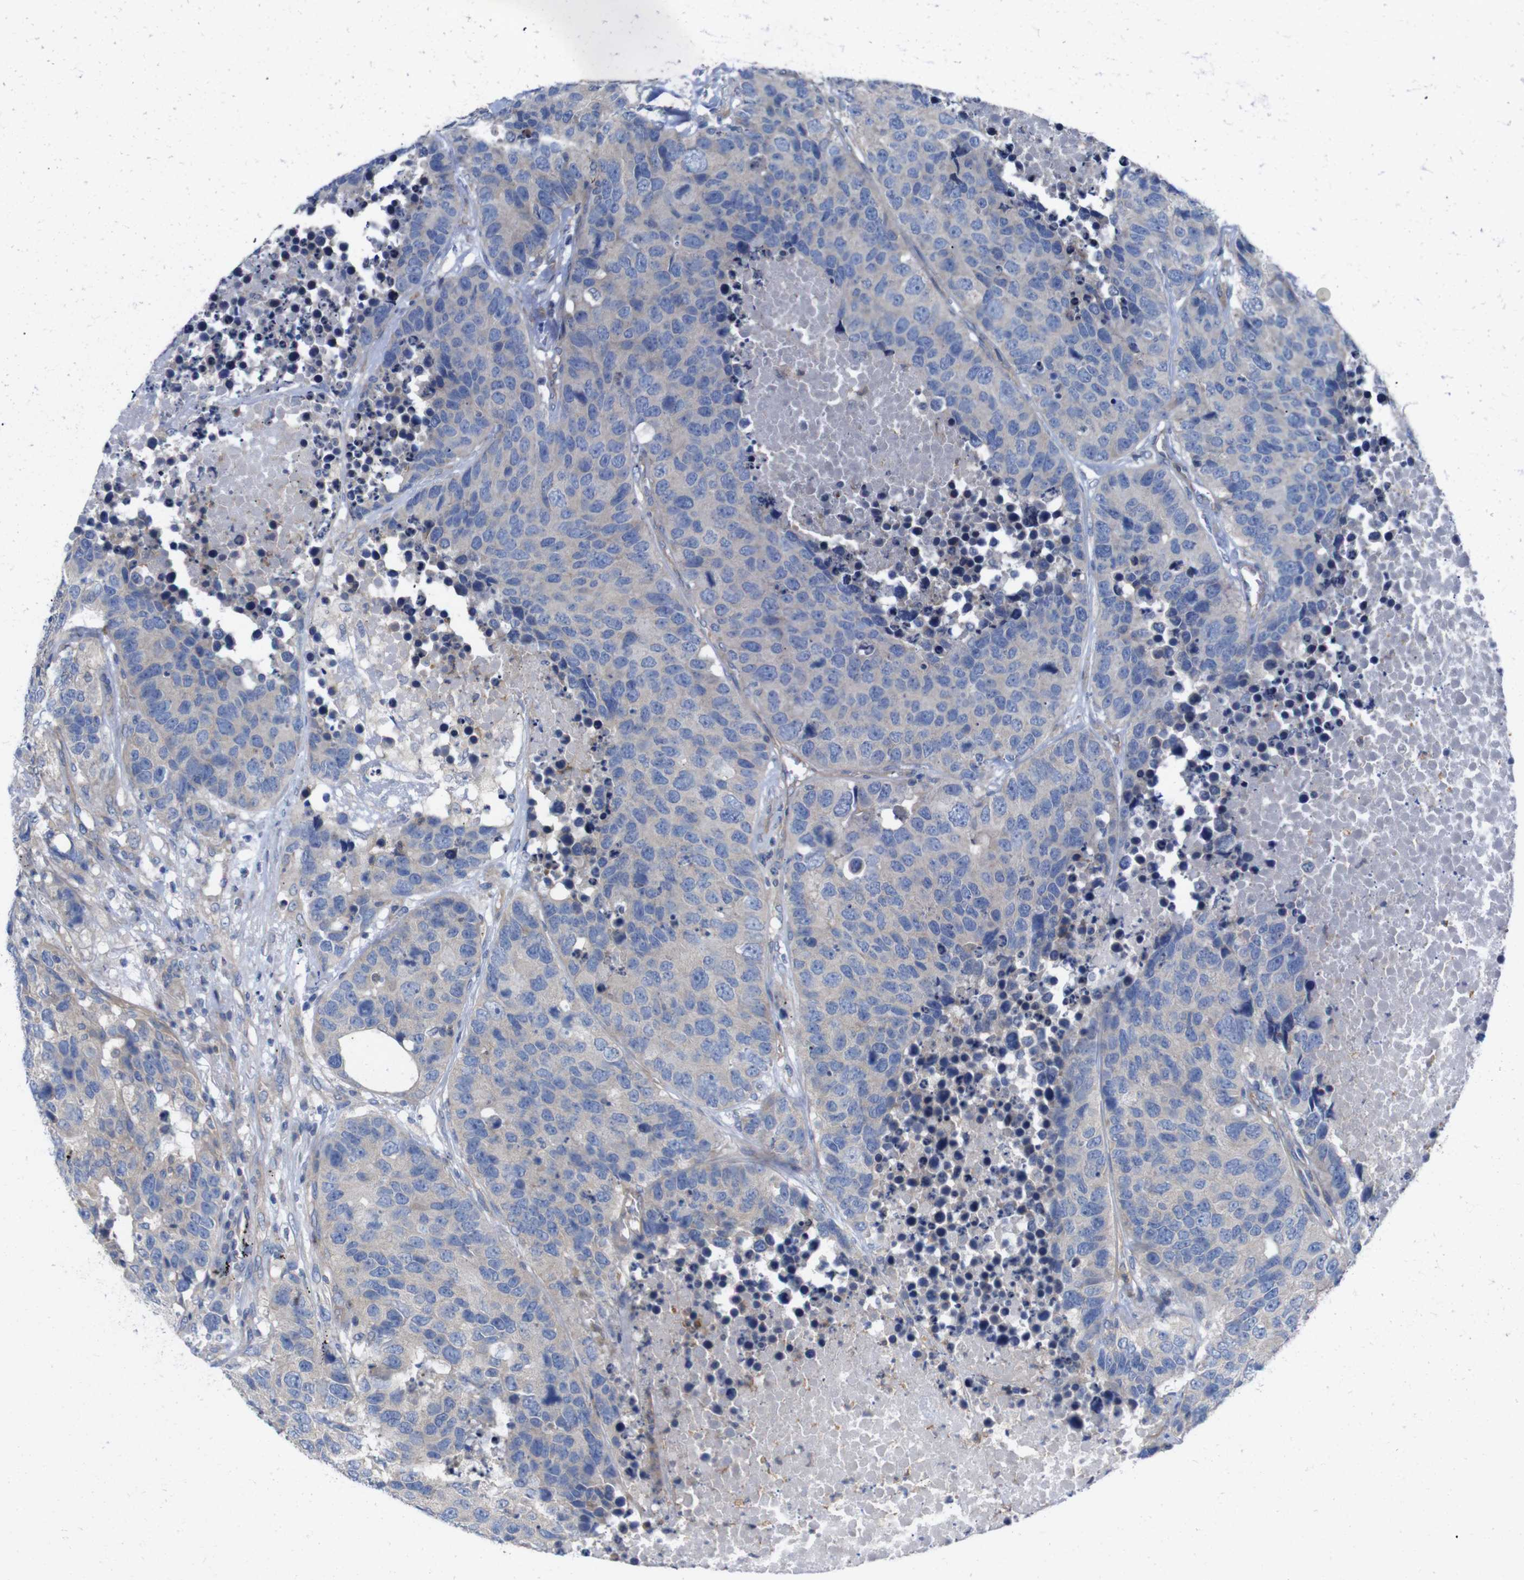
{"staining": {"intensity": "negative", "quantity": "none", "location": "none"}, "tissue": "carcinoid", "cell_type": "Tumor cells", "image_type": "cancer", "snomed": [{"axis": "morphology", "description": "Carcinoid, malignant, NOS"}, {"axis": "topography", "description": "Lung"}], "caption": "Immunohistochemistry photomicrograph of neoplastic tissue: human malignant carcinoid stained with DAB (3,3'-diaminobenzidine) reveals no significant protein expression in tumor cells.", "gene": "USH1C", "patient": {"sex": "male", "age": 60}}